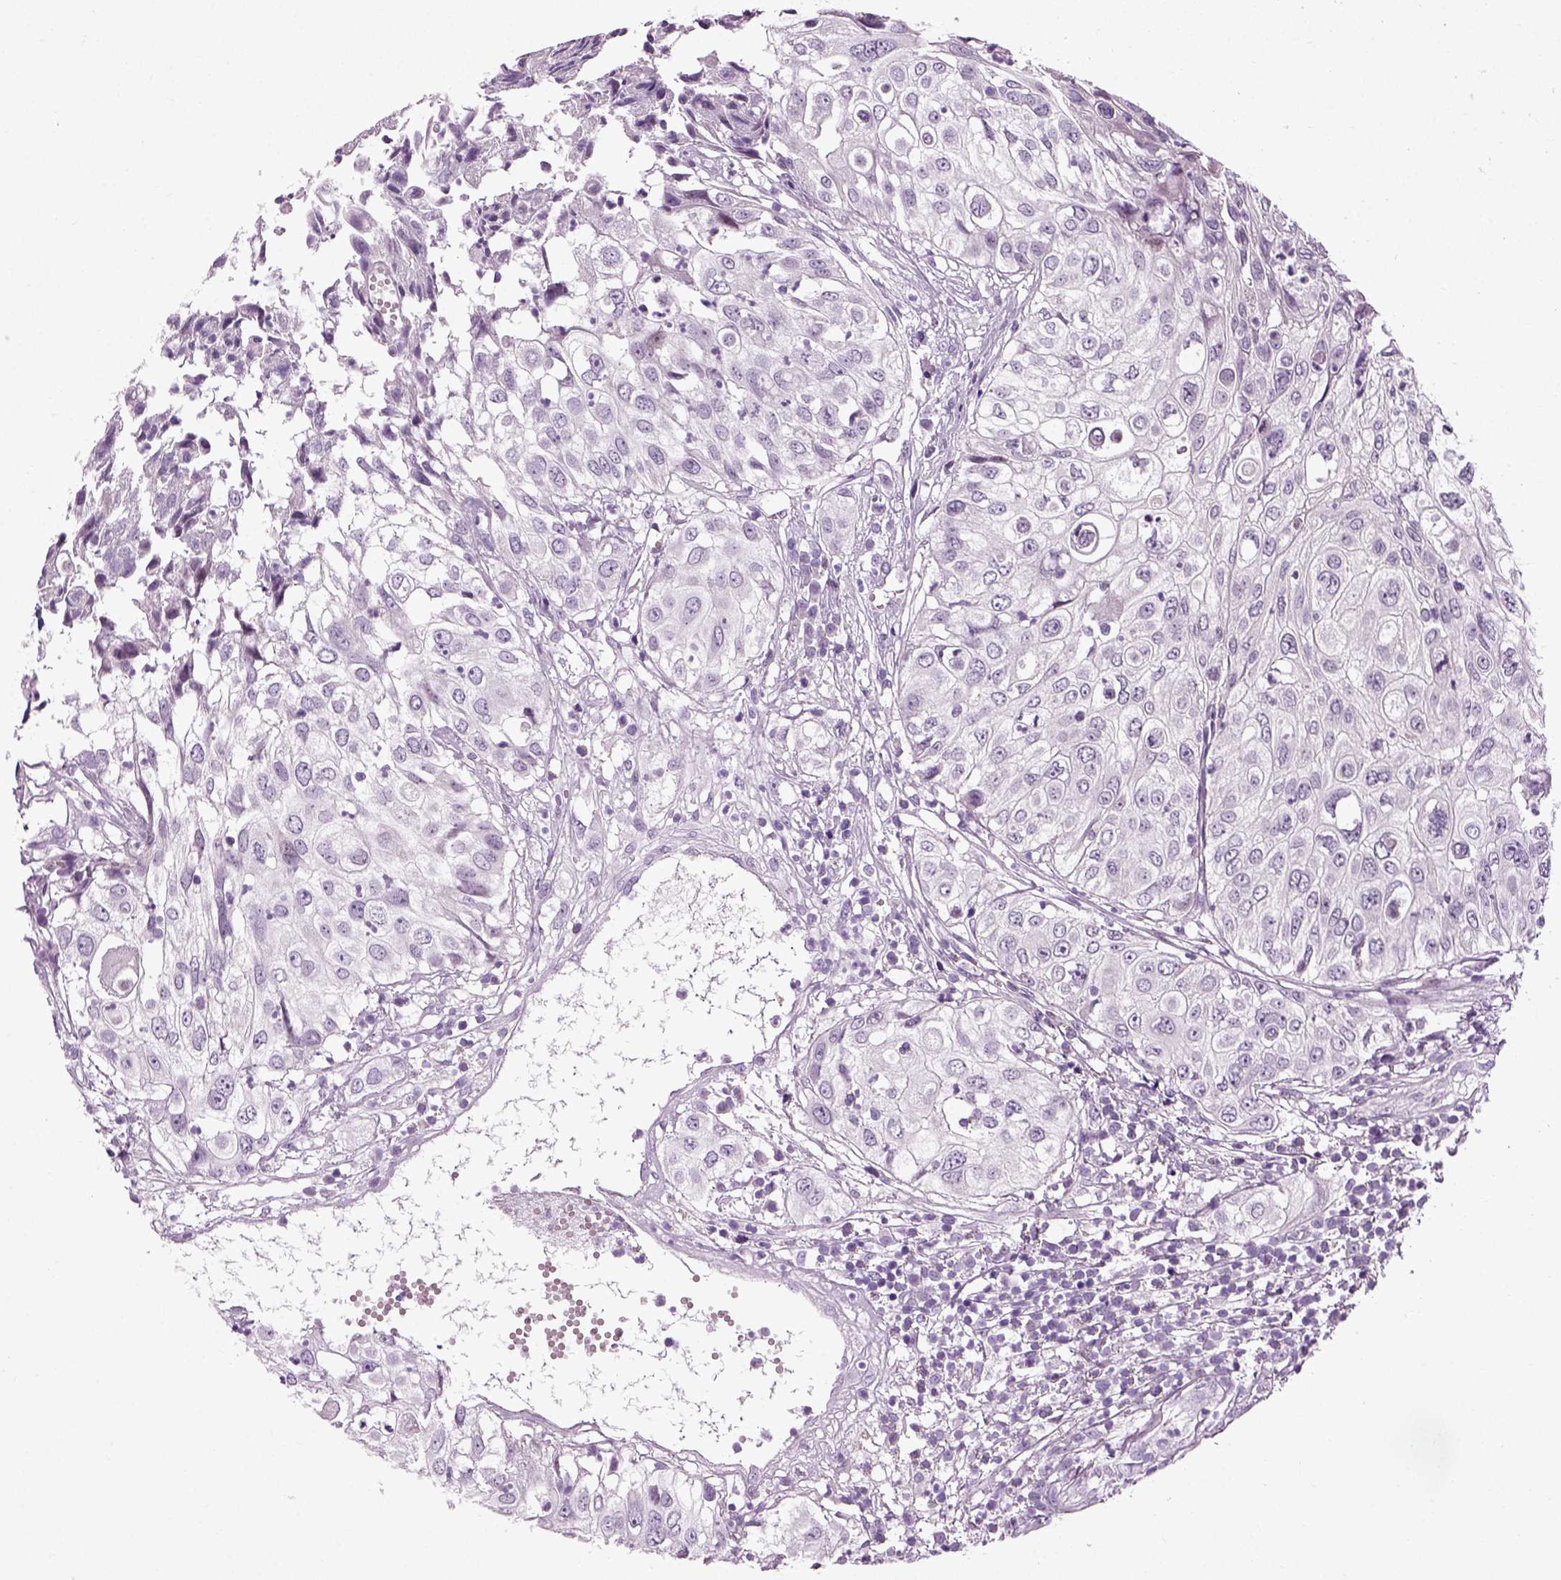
{"staining": {"intensity": "negative", "quantity": "none", "location": "none"}, "tissue": "urothelial cancer", "cell_type": "Tumor cells", "image_type": "cancer", "snomed": [{"axis": "morphology", "description": "Urothelial carcinoma, High grade"}, {"axis": "topography", "description": "Urinary bladder"}], "caption": "Immunohistochemistry (IHC) histopathology image of human high-grade urothelial carcinoma stained for a protein (brown), which demonstrates no staining in tumor cells.", "gene": "SCG5", "patient": {"sex": "female", "age": 79}}